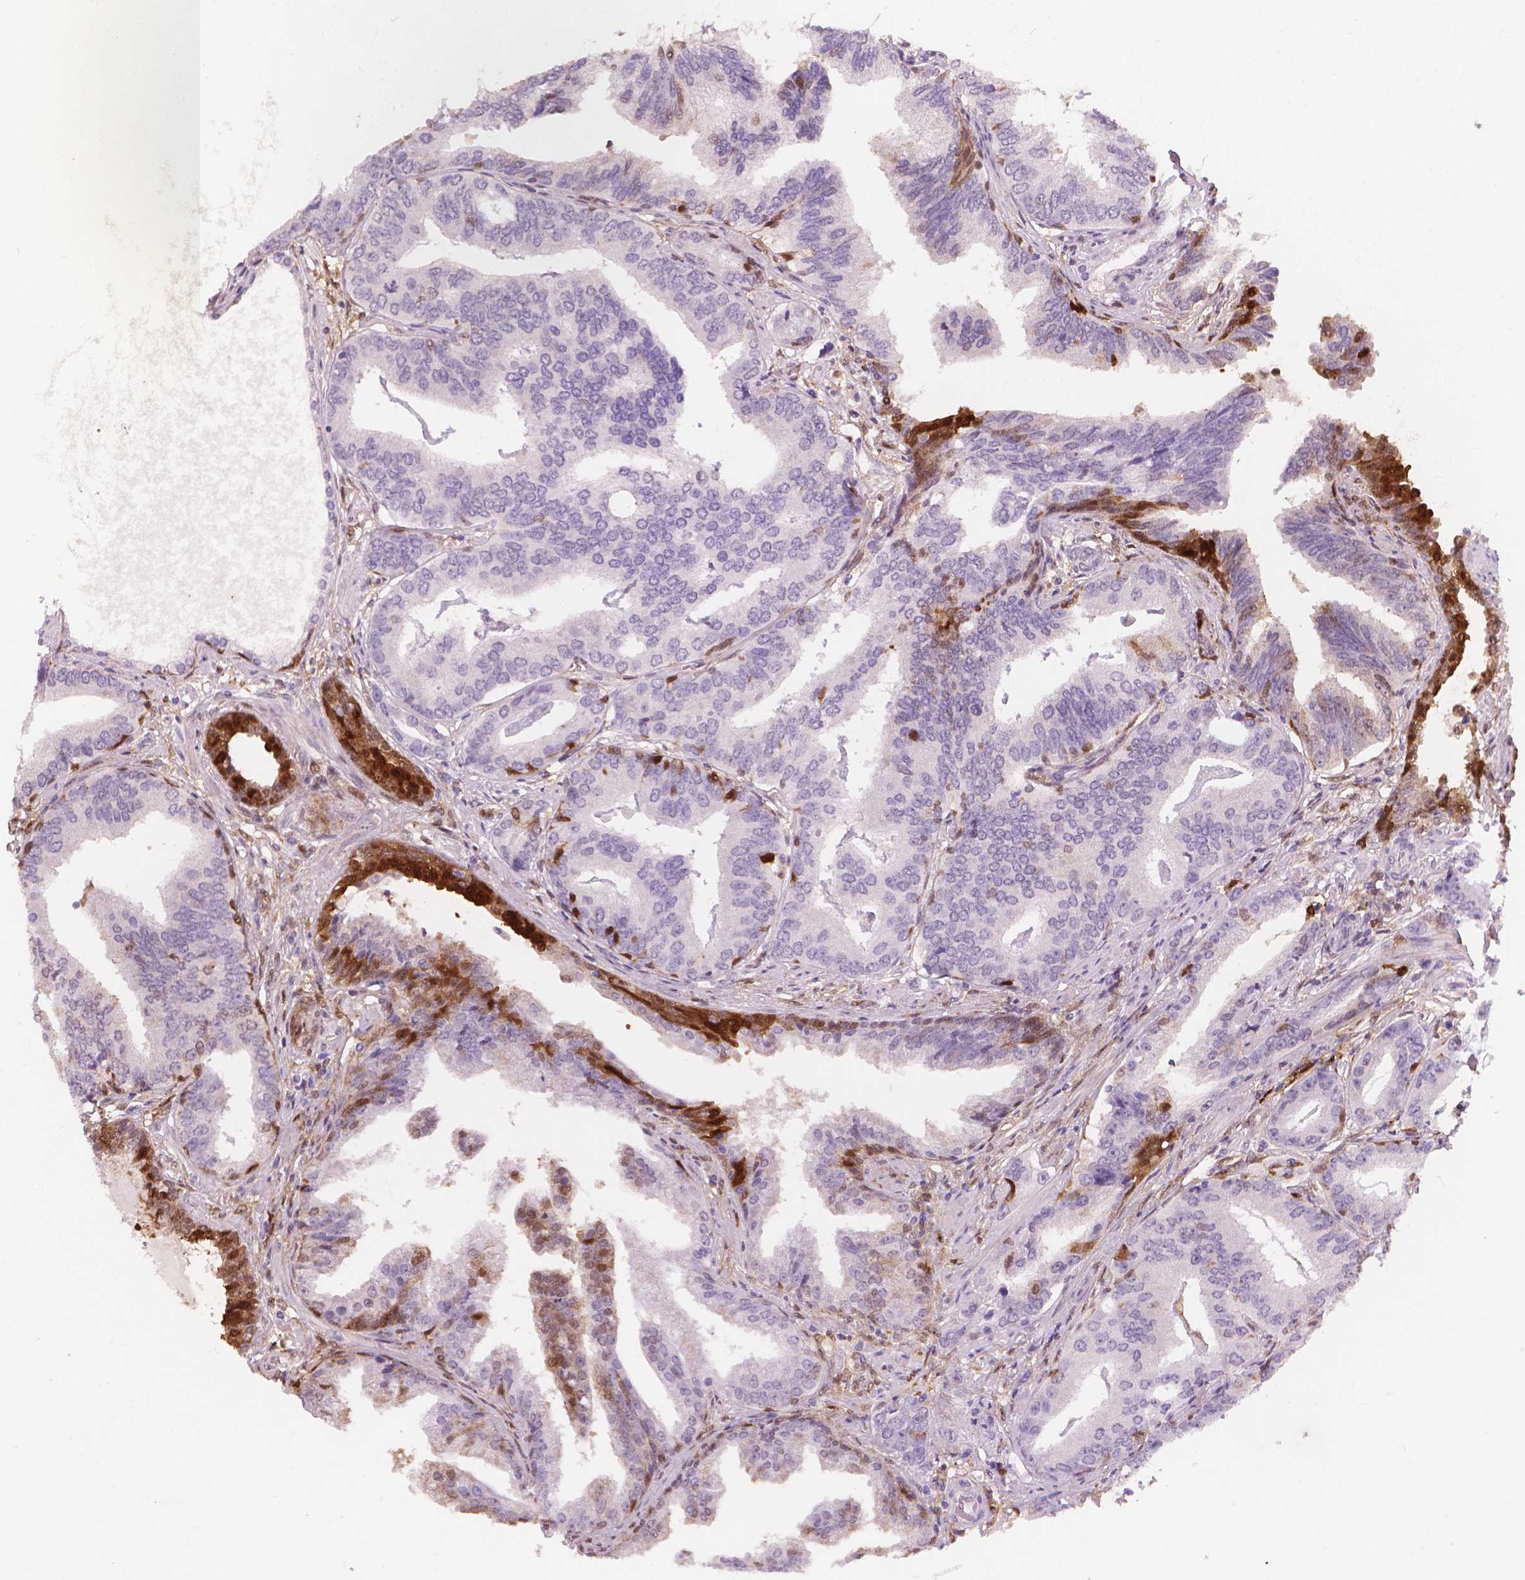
{"staining": {"intensity": "negative", "quantity": "none", "location": "none"}, "tissue": "prostate cancer", "cell_type": "Tumor cells", "image_type": "cancer", "snomed": [{"axis": "morphology", "description": "Adenocarcinoma, NOS"}, {"axis": "topography", "description": "Prostate"}], "caption": "DAB immunohistochemical staining of human prostate cancer exhibits no significant expression in tumor cells. (DAB immunohistochemistry with hematoxylin counter stain).", "gene": "TNFAIP2", "patient": {"sex": "male", "age": 64}}